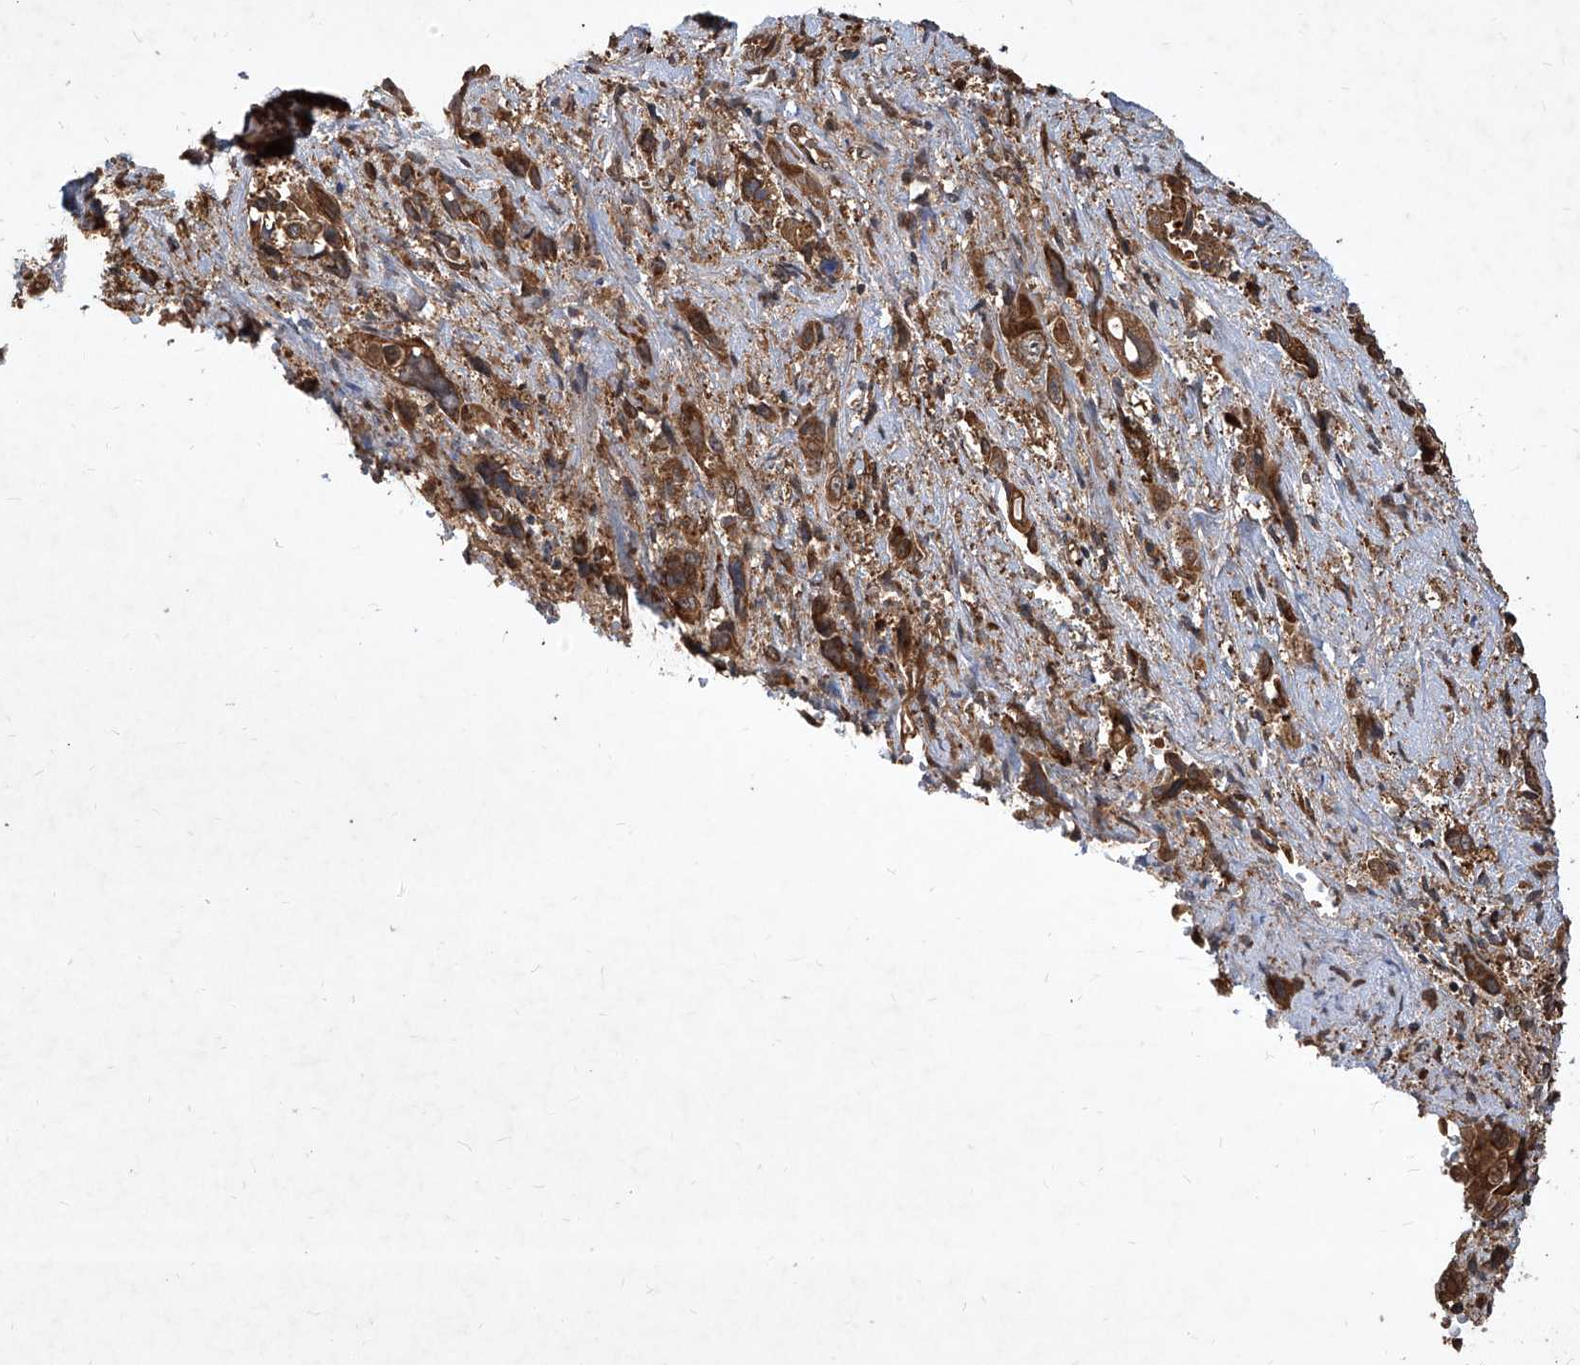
{"staining": {"intensity": "moderate", "quantity": ">75%", "location": "cytoplasmic/membranous,nuclear"}, "tissue": "pancreatic cancer", "cell_type": "Tumor cells", "image_type": "cancer", "snomed": [{"axis": "morphology", "description": "Adenocarcinoma, NOS"}, {"axis": "topography", "description": "Pancreas"}], "caption": "Immunohistochemistry (DAB) staining of human adenocarcinoma (pancreatic) demonstrates moderate cytoplasmic/membranous and nuclear protein expression in approximately >75% of tumor cells.", "gene": "MAGED2", "patient": {"sex": "male", "age": 46}}